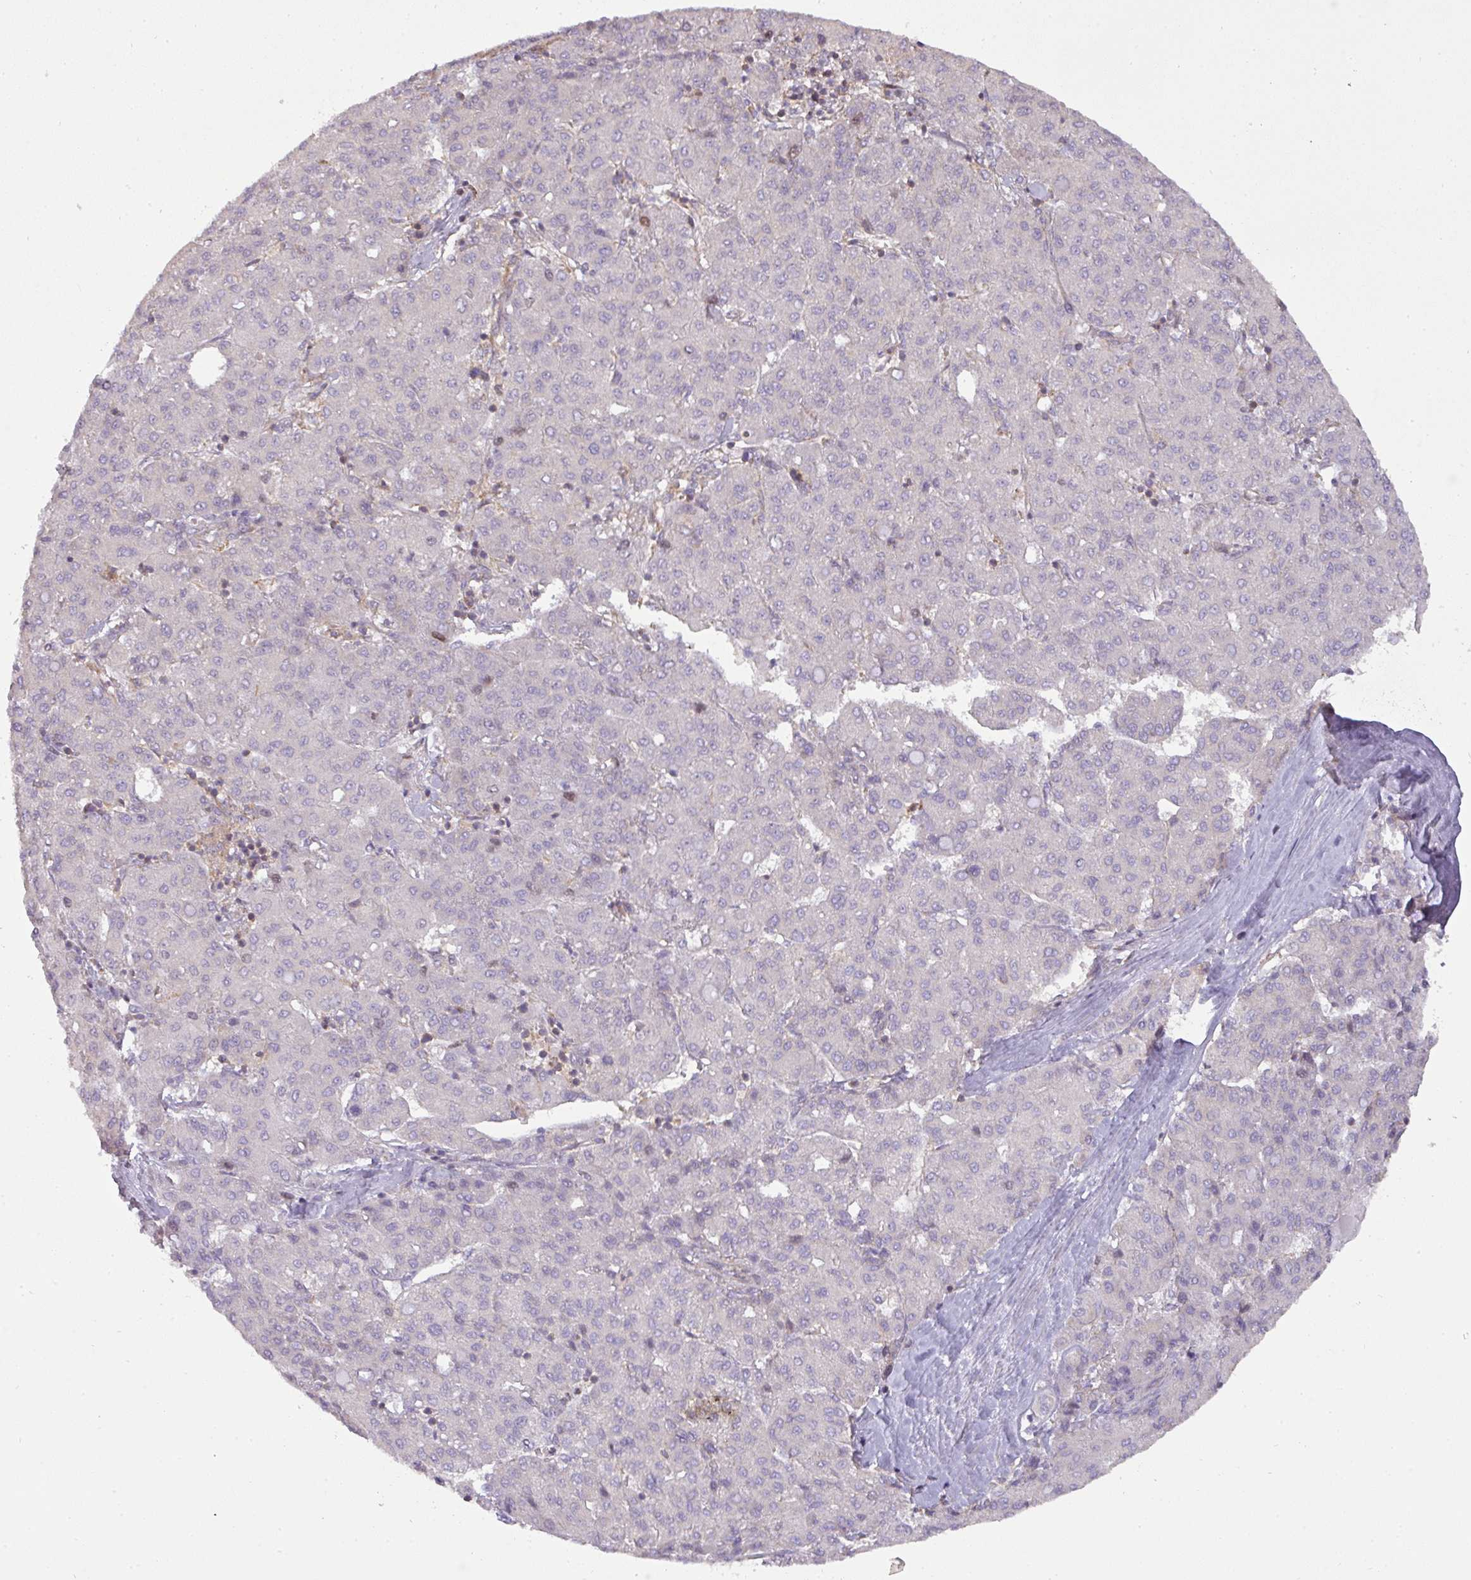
{"staining": {"intensity": "negative", "quantity": "none", "location": "none"}, "tissue": "liver cancer", "cell_type": "Tumor cells", "image_type": "cancer", "snomed": [{"axis": "morphology", "description": "Carcinoma, Hepatocellular, NOS"}, {"axis": "topography", "description": "Liver"}], "caption": "This is an immunohistochemistry (IHC) micrograph of liver cancer. There is no expression in tumor cells.", "gene": "ZNF211", "patient": {"sex": "male", "age": 65}}